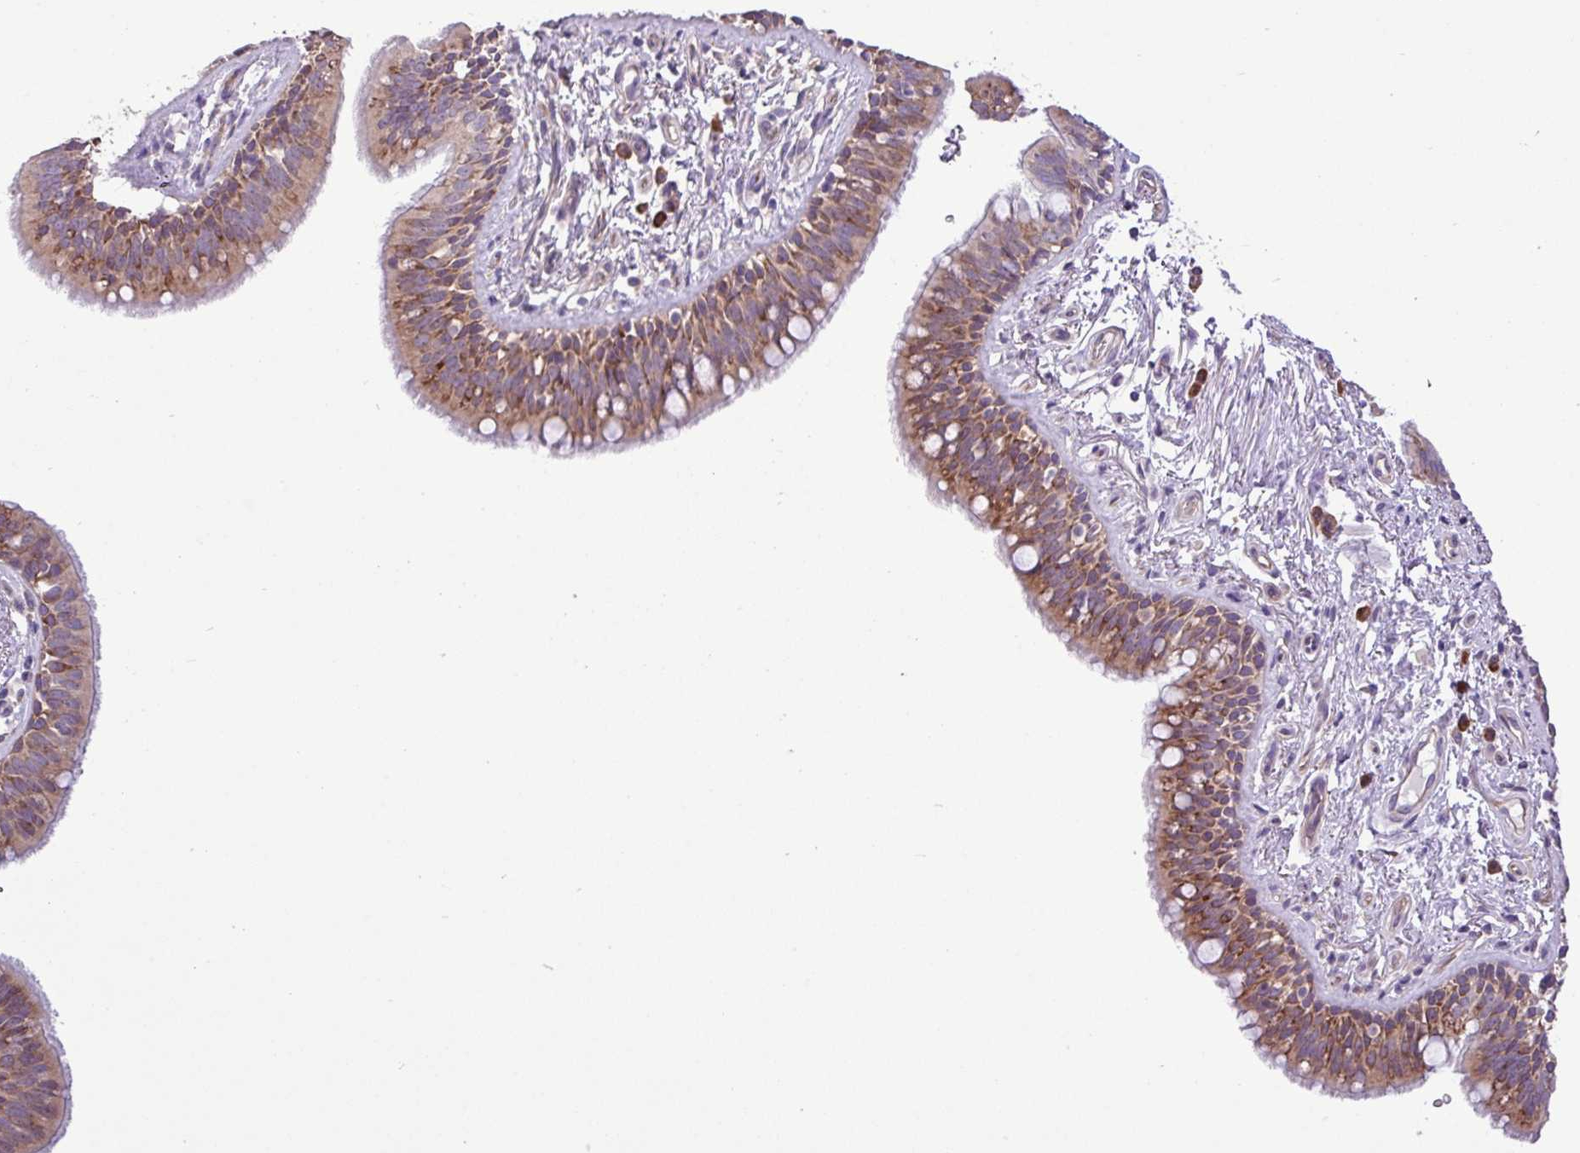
{"staining": {"intensity": "moderate", "quantity": "25%-75%", "location": "cytoplasmic/membranous"}, "tissue": "bronchus", "cell_type": "Respiratory epithelial cells", "image_type": "normal", "snomed": [{"axis": "morphology", "description": "Normal tissue, NOS"}, {"axis": "morphology", "description": "Neoplasm, uncertain whether benign or malignant"}, {"axis": "topography", "description": "Bronchus"}, {"axis": "topography", "description": "Lung"}], "caption": "An image of human bronchus stained for a protein displays moderate cytoplasmic/membranous brown staining in respiratory epithelial cells.", "gene": "RPL13", "patient": {"sex": "male", "age": 55}}